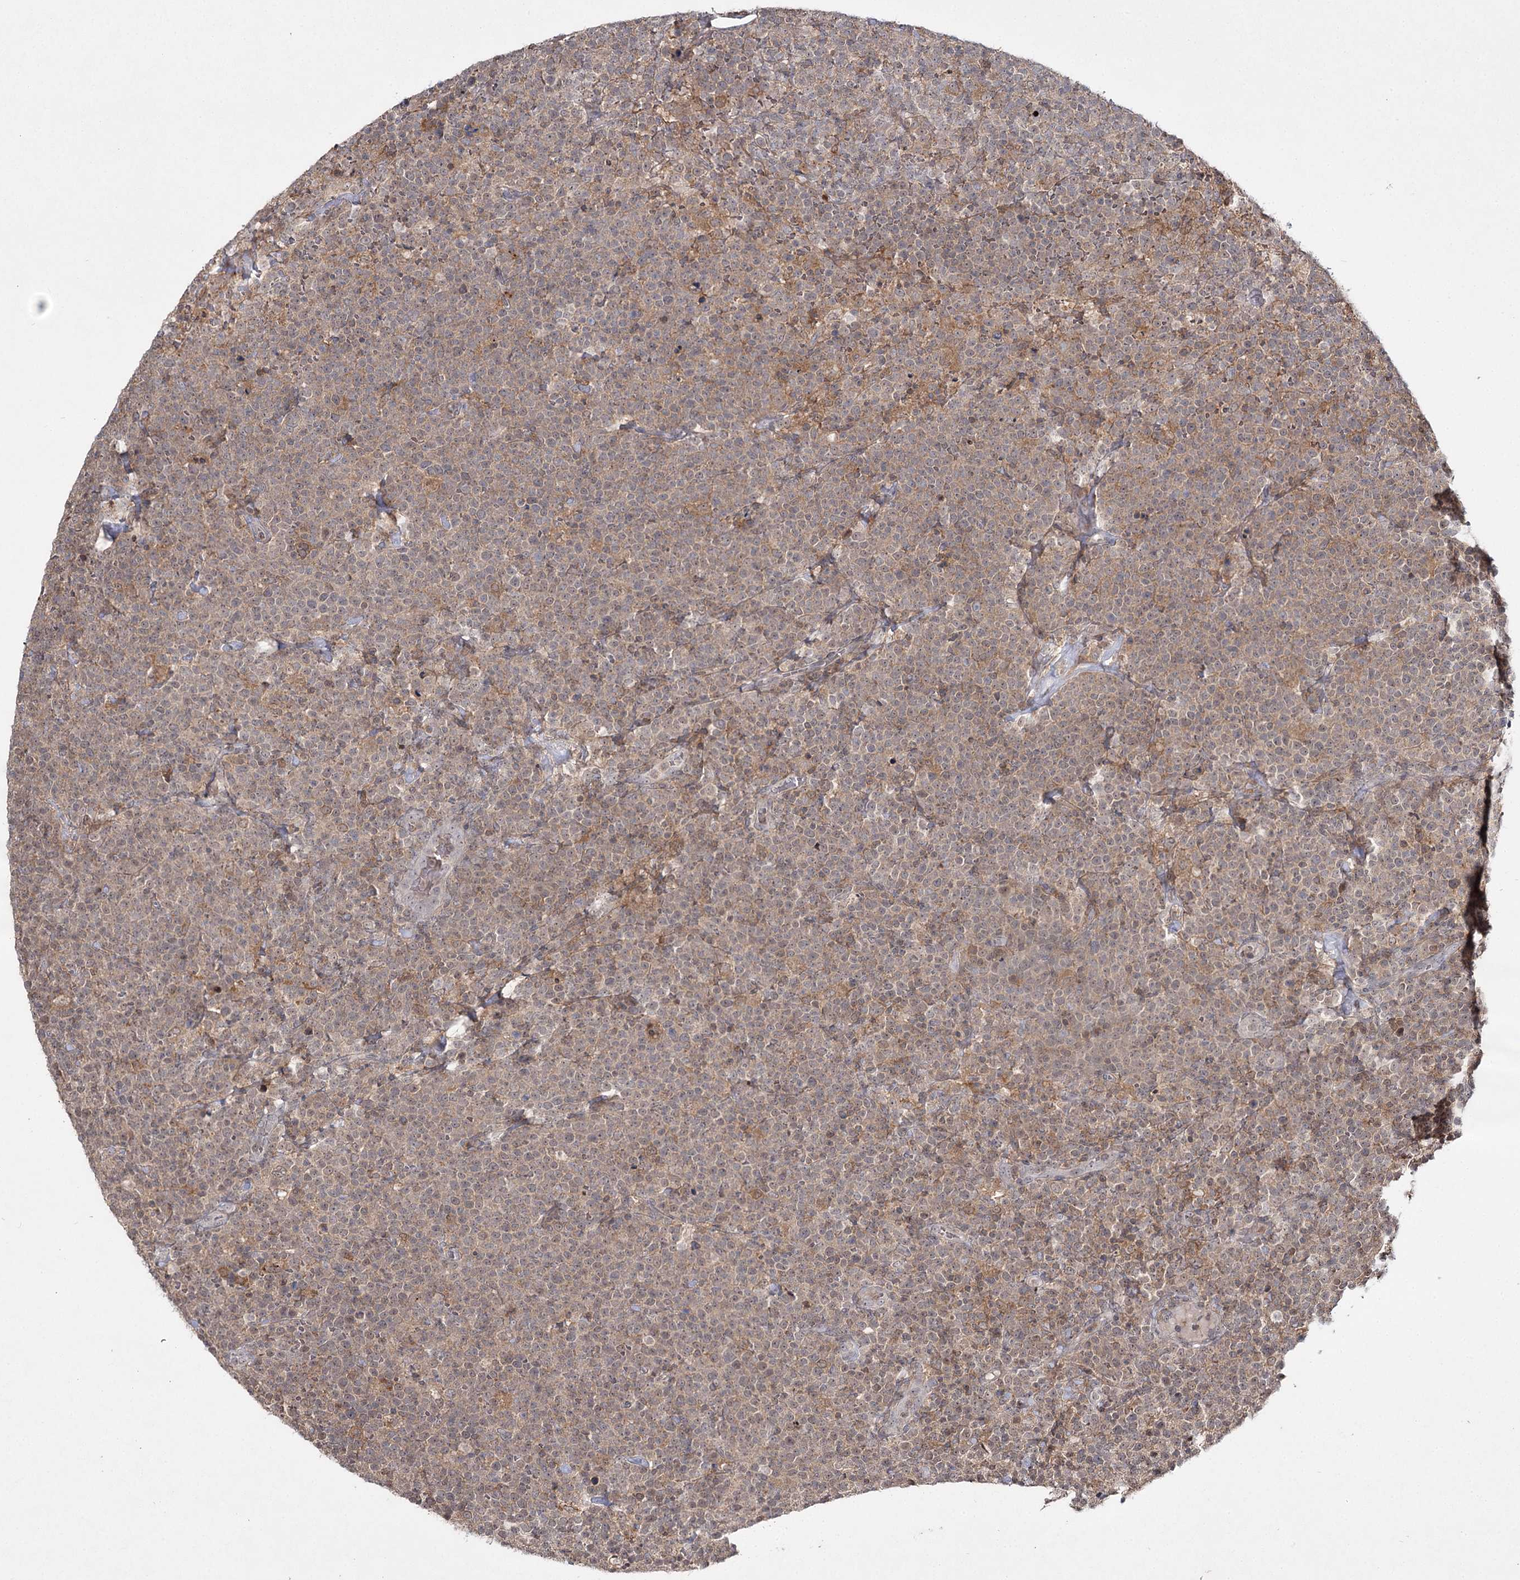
{"staining": {"intensity": "weak", "quantity": ">75%", "location": "cytoplasmic/membranous"}, "tissue": "lymphoma", "cell_type": "Tumor cells", "image_type": "cancer", "snomed": [{"axis": "morphology", "description": "Malignant lymphoma, non-Hodgkin's type, High grade"}, {"axis": "topography", "description": "Lymph node"}], "caption": "Tumor cells demonstrate low levels of weak cytoplasmic/membranous positivity in about >75% of cells in human lymphoma. Nuclei are stained in blue.", "gene": "WDR44", "patient": {"sex": "male", "age": 61}}